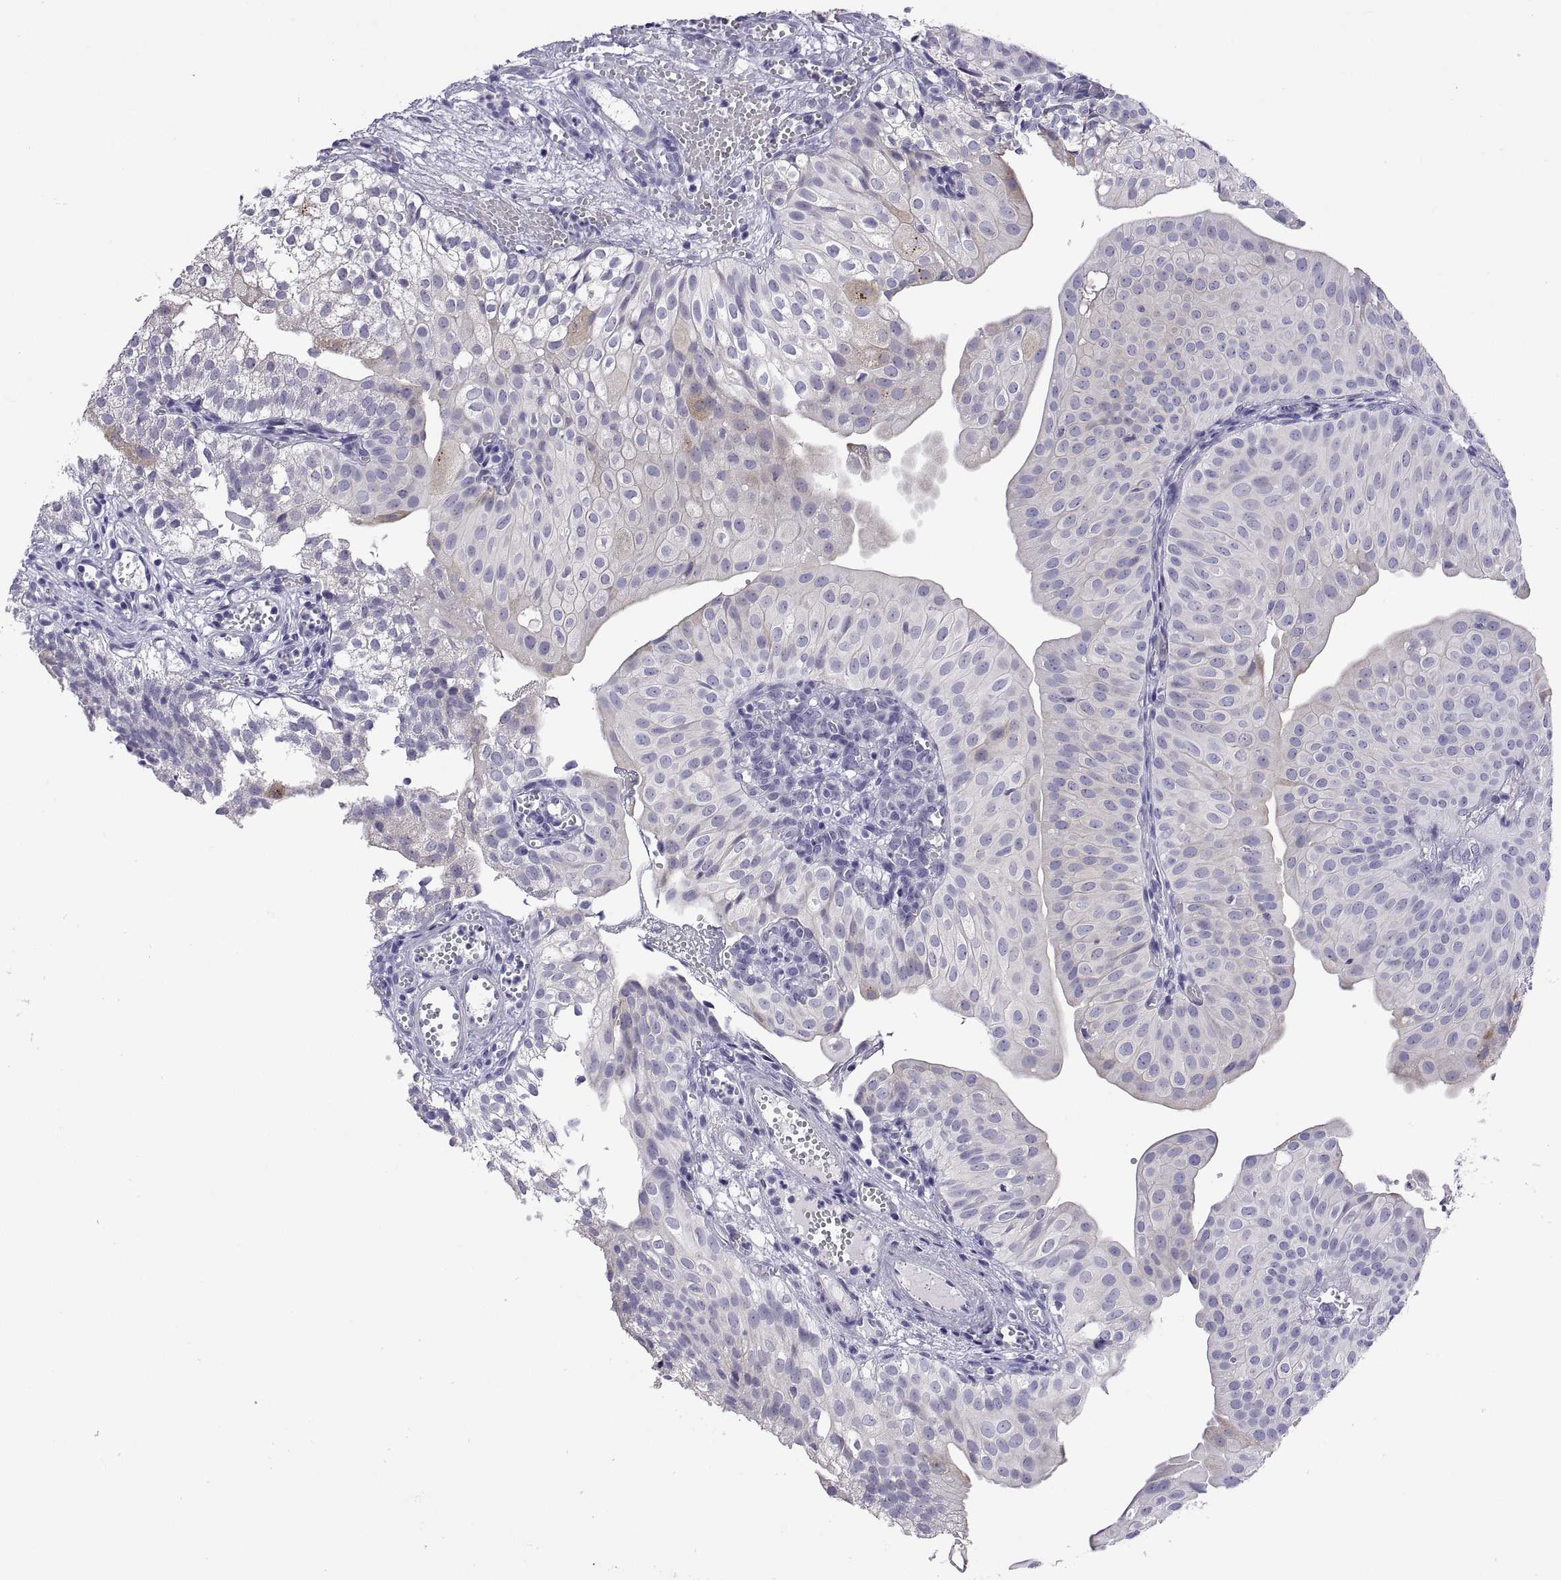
{"staining": {"intensity": "negative", "quantity": "none", "location": "none"}, "tissue": "urothelial cancer", "cell_type": "Tumor cells", "image_type": "cancer", "snomed": [{"axis": "morphology", "description": "Urothelial carcinoma, Low grade"}, {"axis": "topography", "description": "Urinary bladder"}], "caption": "A photomicrograph of human urothelial cancer is negative for staining in tumor cells.", "gene": "VSX2", "patient": {"sex": "male", "age": 72}}